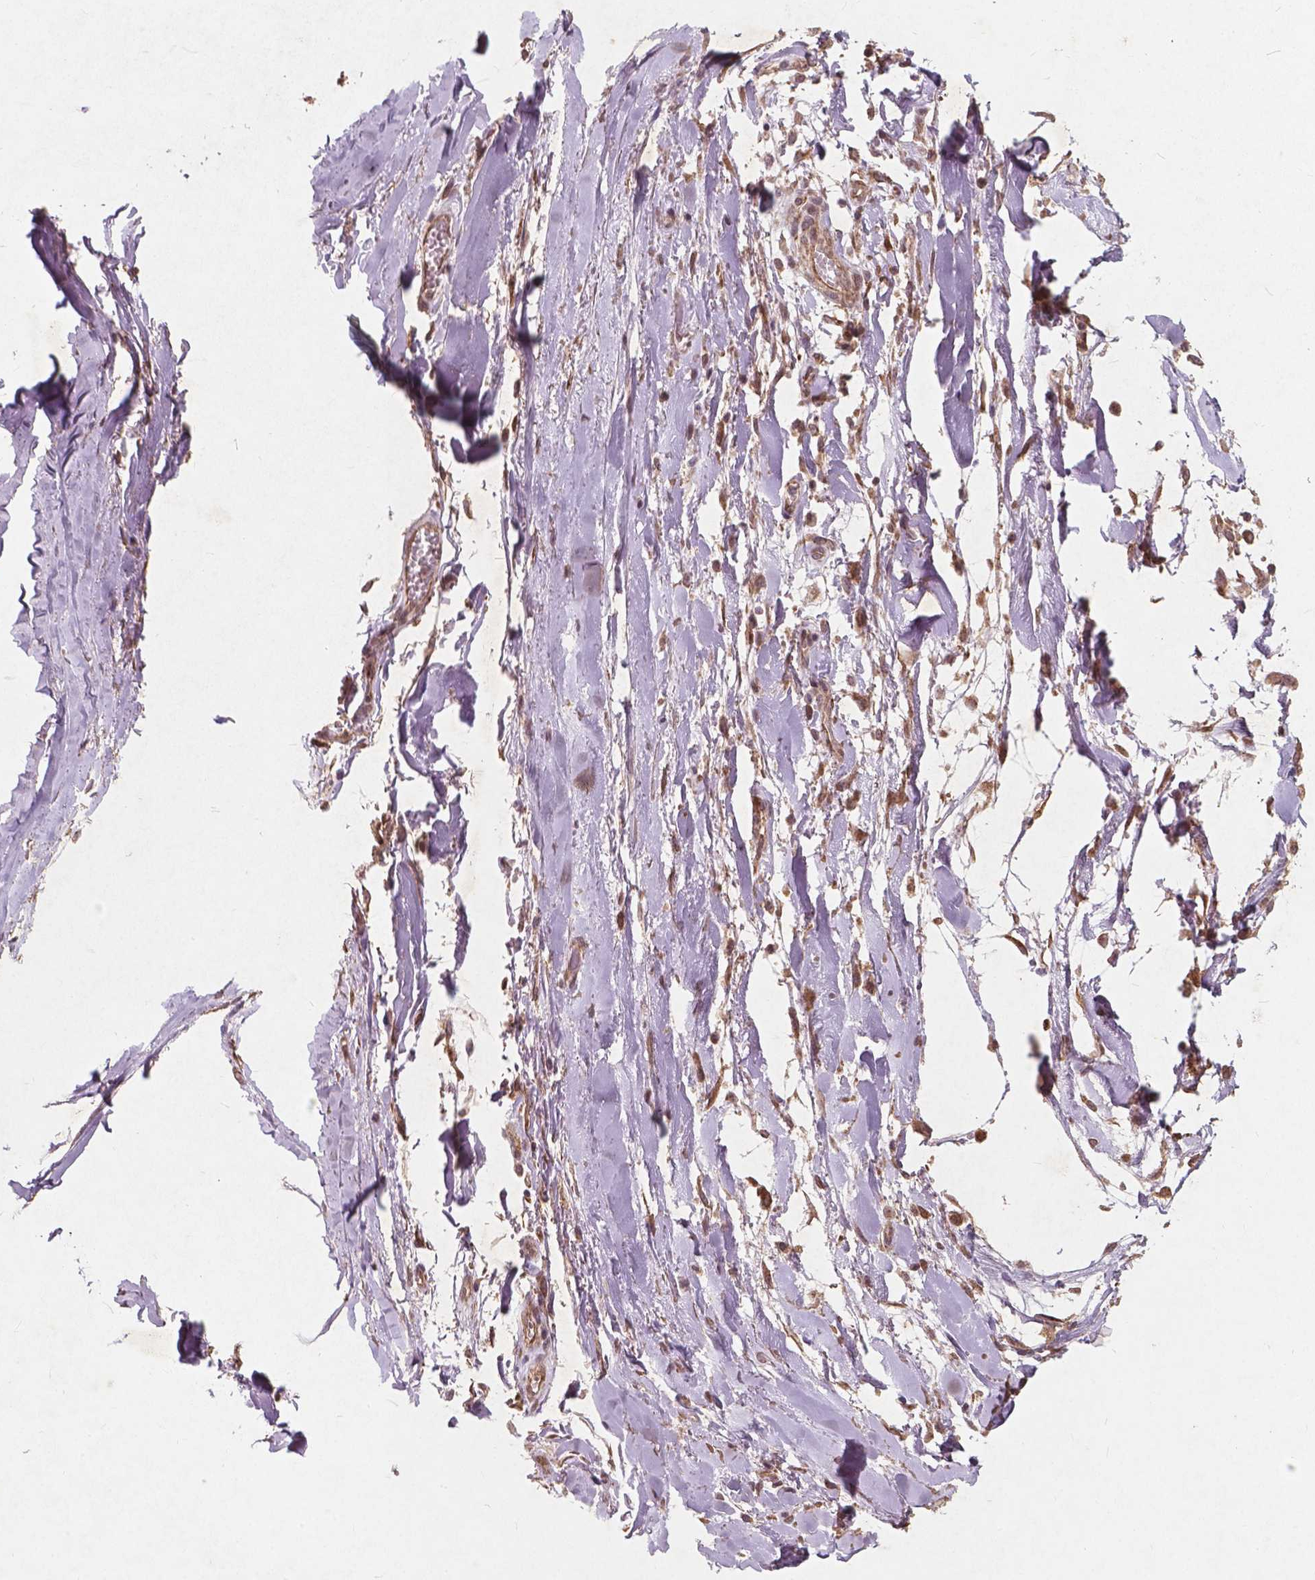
{"staining": {"intensity": "moderate", "quantity": "<25%", "location": "cytoplasmic/membranous"}, "tissue": "adipose tissue", "cell_type": "Adipocytes", "image_type": "normal", "snomed": [{"axis": "morphology", "description": "Normal tissue, NOS"}, {"axis": "topography", "description": "Cartilage tissue"}, {"axis": "topography", "description": "Nasopharynx"}, {"axis": "topography", "description": "Thyroid gland"}], "caption": "IHC micrograph of benign adipose tissue stained for a protein (brown), which reveals low levels of moderate cytoplasmic/membranous staining in about <25% of adipocytes.", "gene": "SMAD2", "patient": {"sex": "male", "age": 63}}